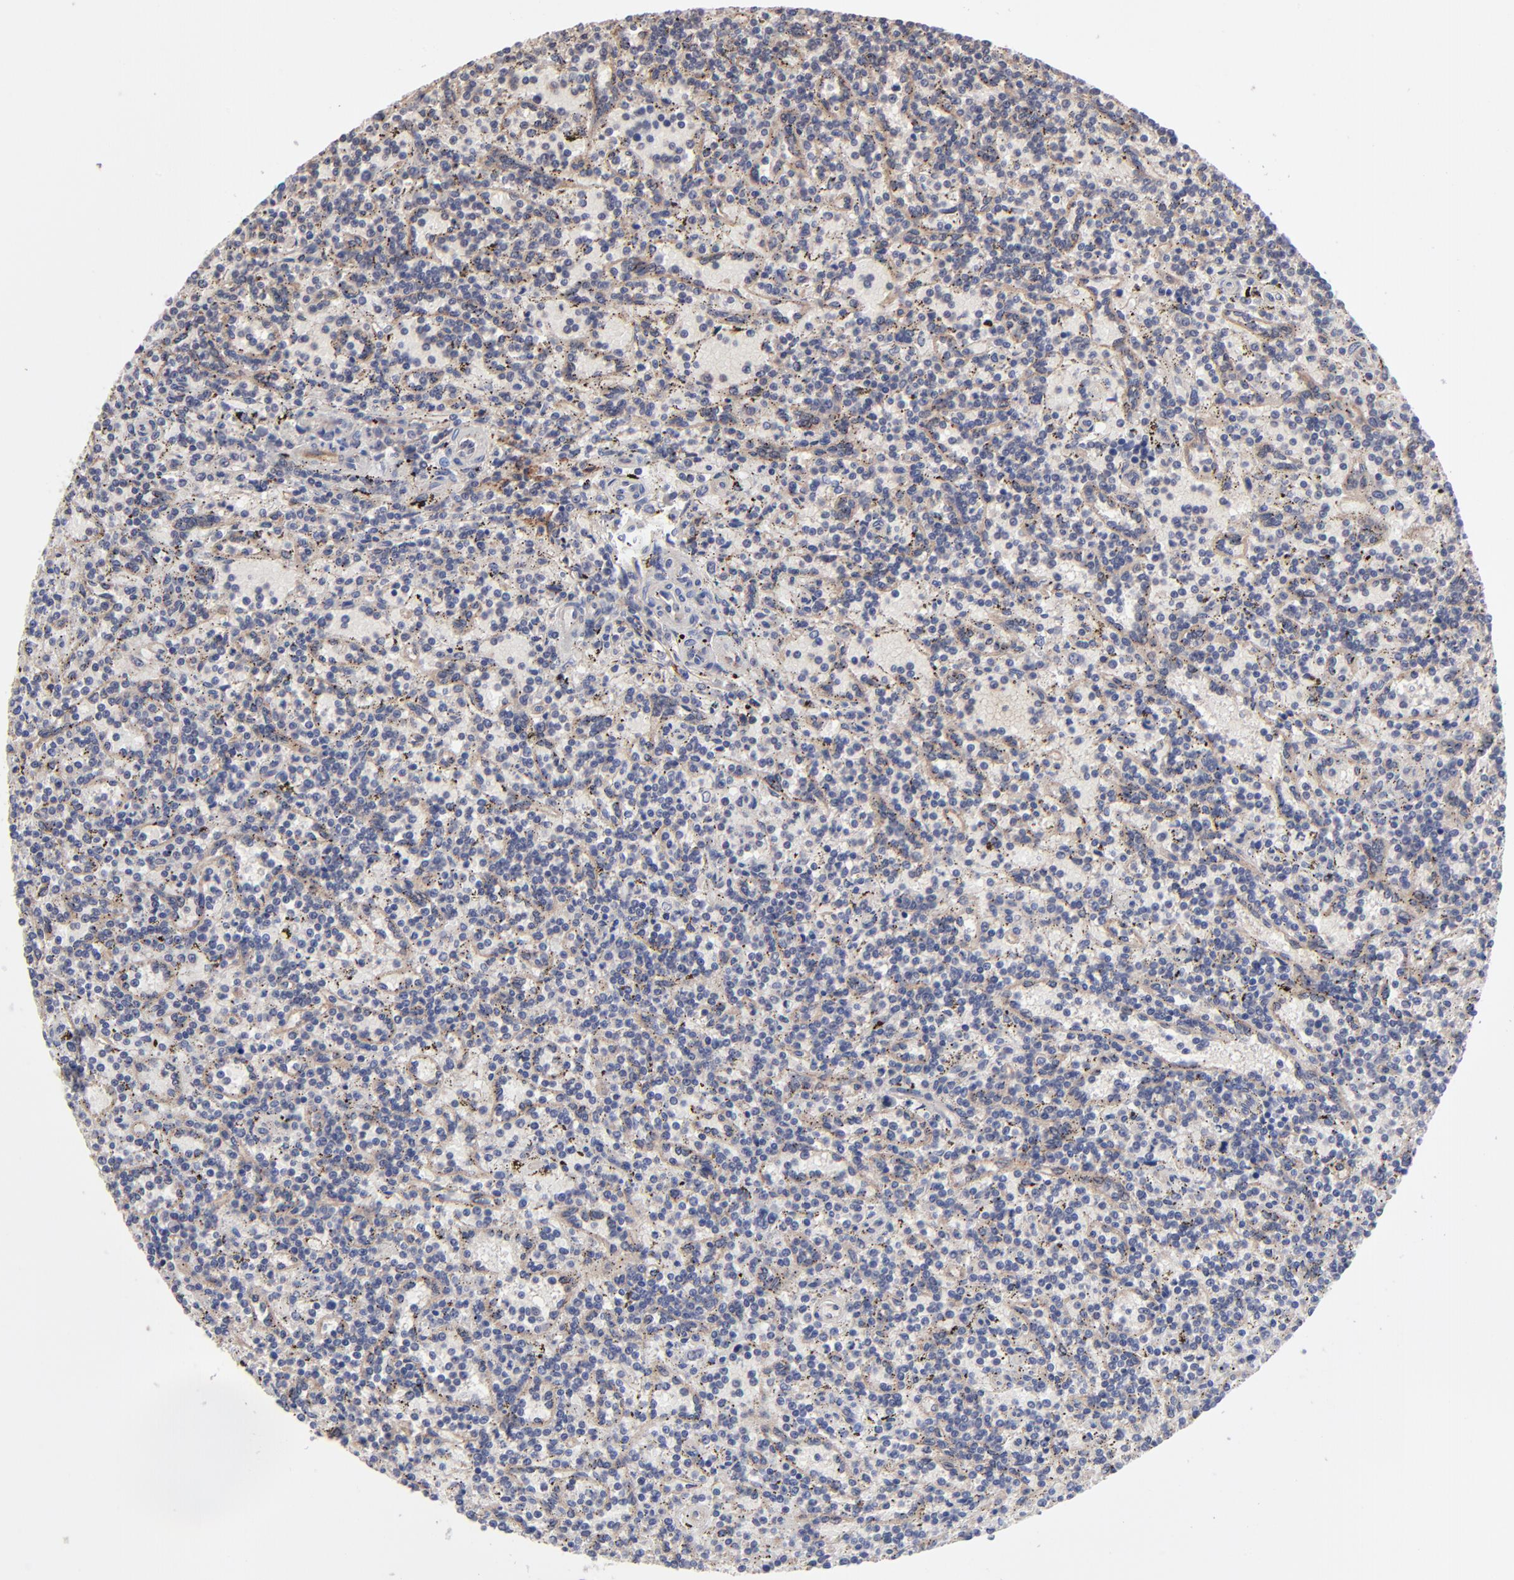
{"staining": {"intensity": "negative", "quantity": "none", "location": "none"}, "tissue": "lymphoma", "cell_type": "Tumor cells", "image_type": "cancer", "snomed": [{"axis": "morphology", "description": "Malignant lymphoma, non-Hodgkin's type, Low grade"}, {"axis": "topography", "description": "Spleen"}], "caption": "Malignant lymphoma, non-Hodgkin's type (low-grade) stained for a protein using IHC demonstrates no positivity tumor cells.", "gene": "ZNF780B", "patient": {"sex": "male", "age": 73}}